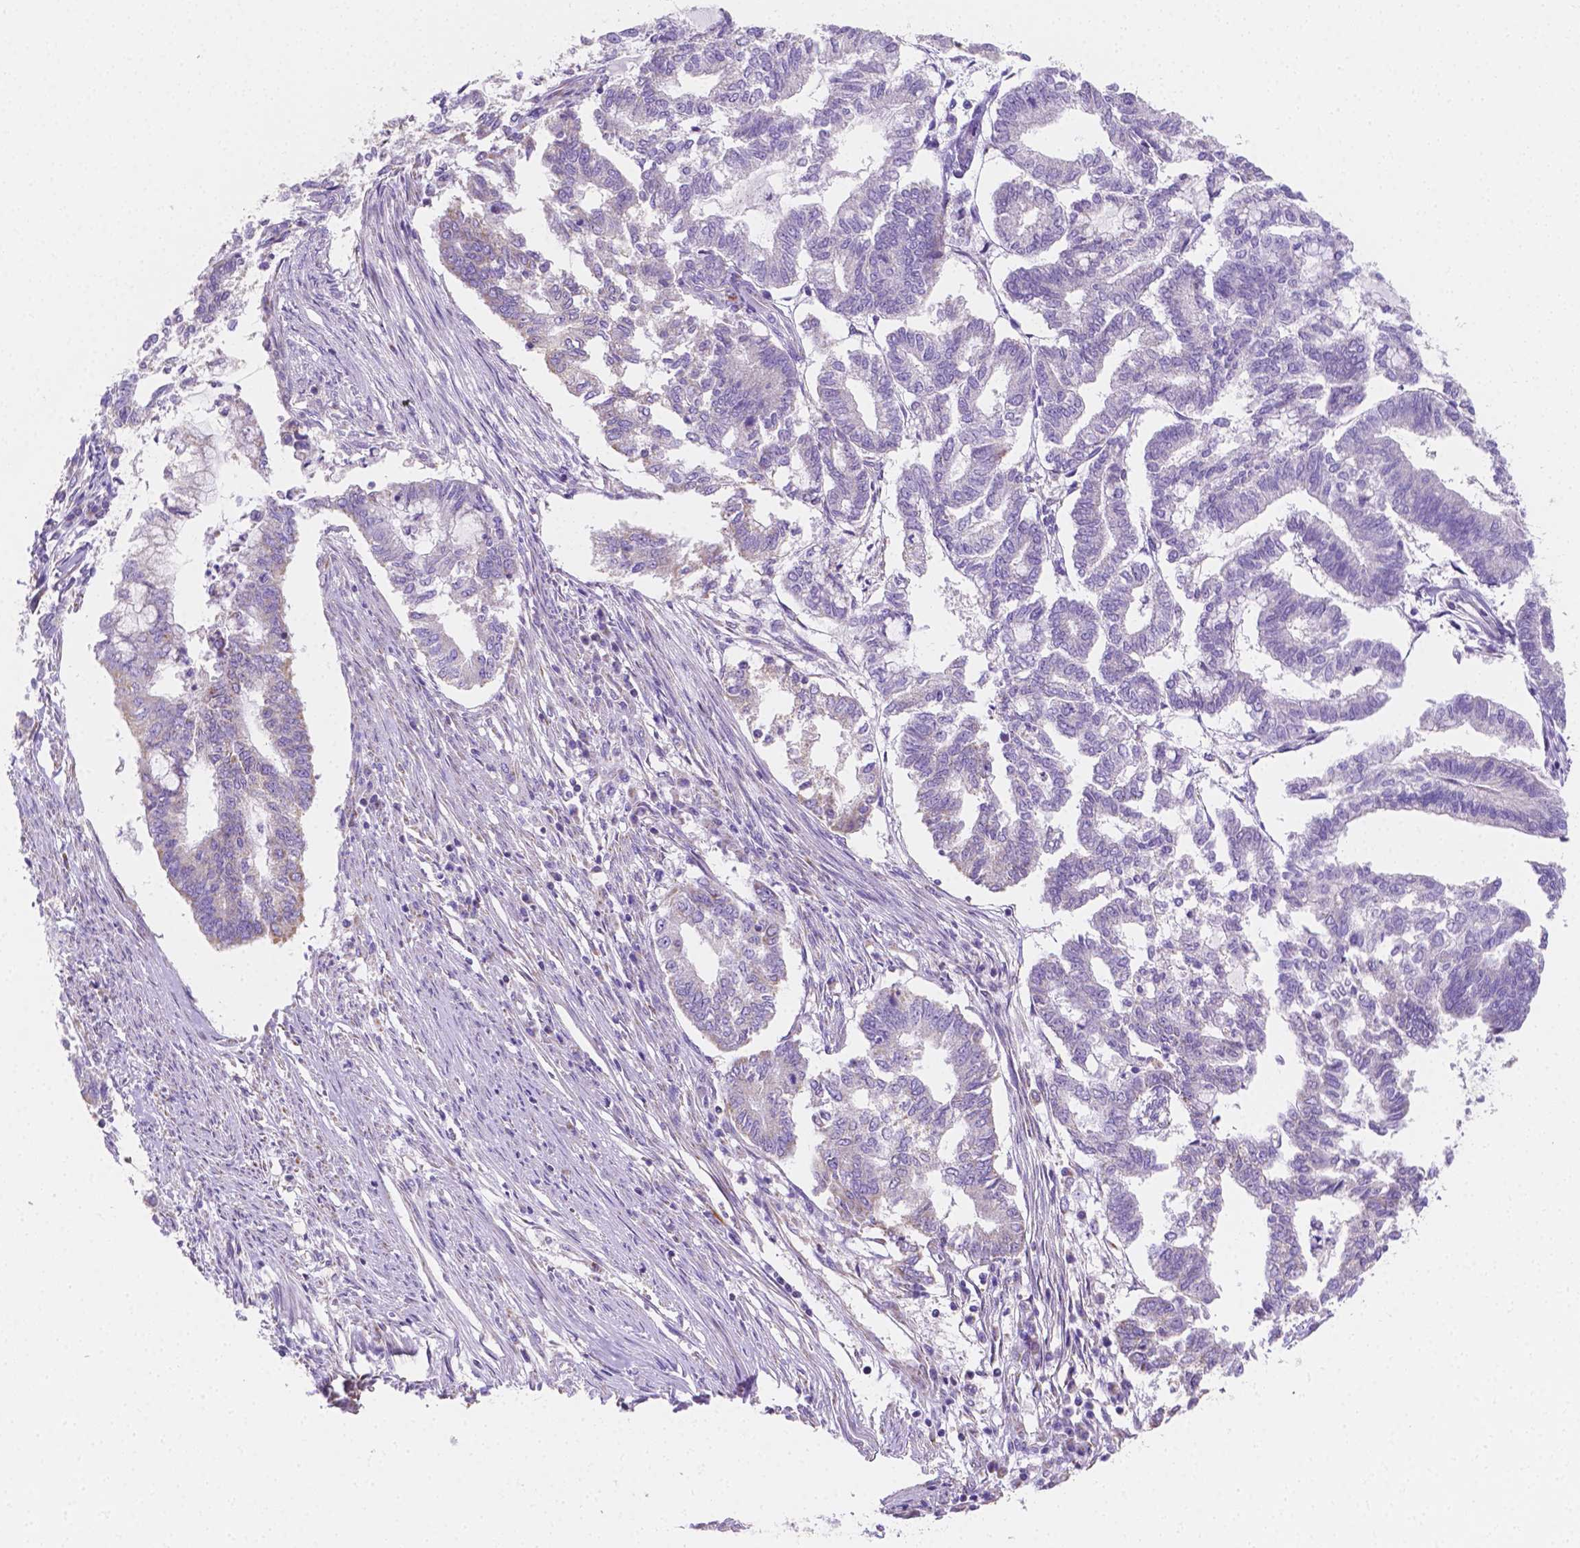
{"staining": {"intensity": "negative", "quantity": "none", "location": "none"}, "tissue": "endometrial cancer", "cell_type": "Tumor cells", "image_type": "cancer", "snomed": [{"axis": "morphology", "description": "Adenocarcinoma, NOS"}, {"axis": "topography", "description": "Endometrium"}], "caption": "Immunohistochemistry micrograph of neoplastic tissue: human endometrial cancer (adenocarcinoma) stained with DAB (3,3'-diaminobenzidine) reveals no significant protein positivity in tumor cells.", "gene": "SGTB", "patient": {"sex": "female", "age": 79}}